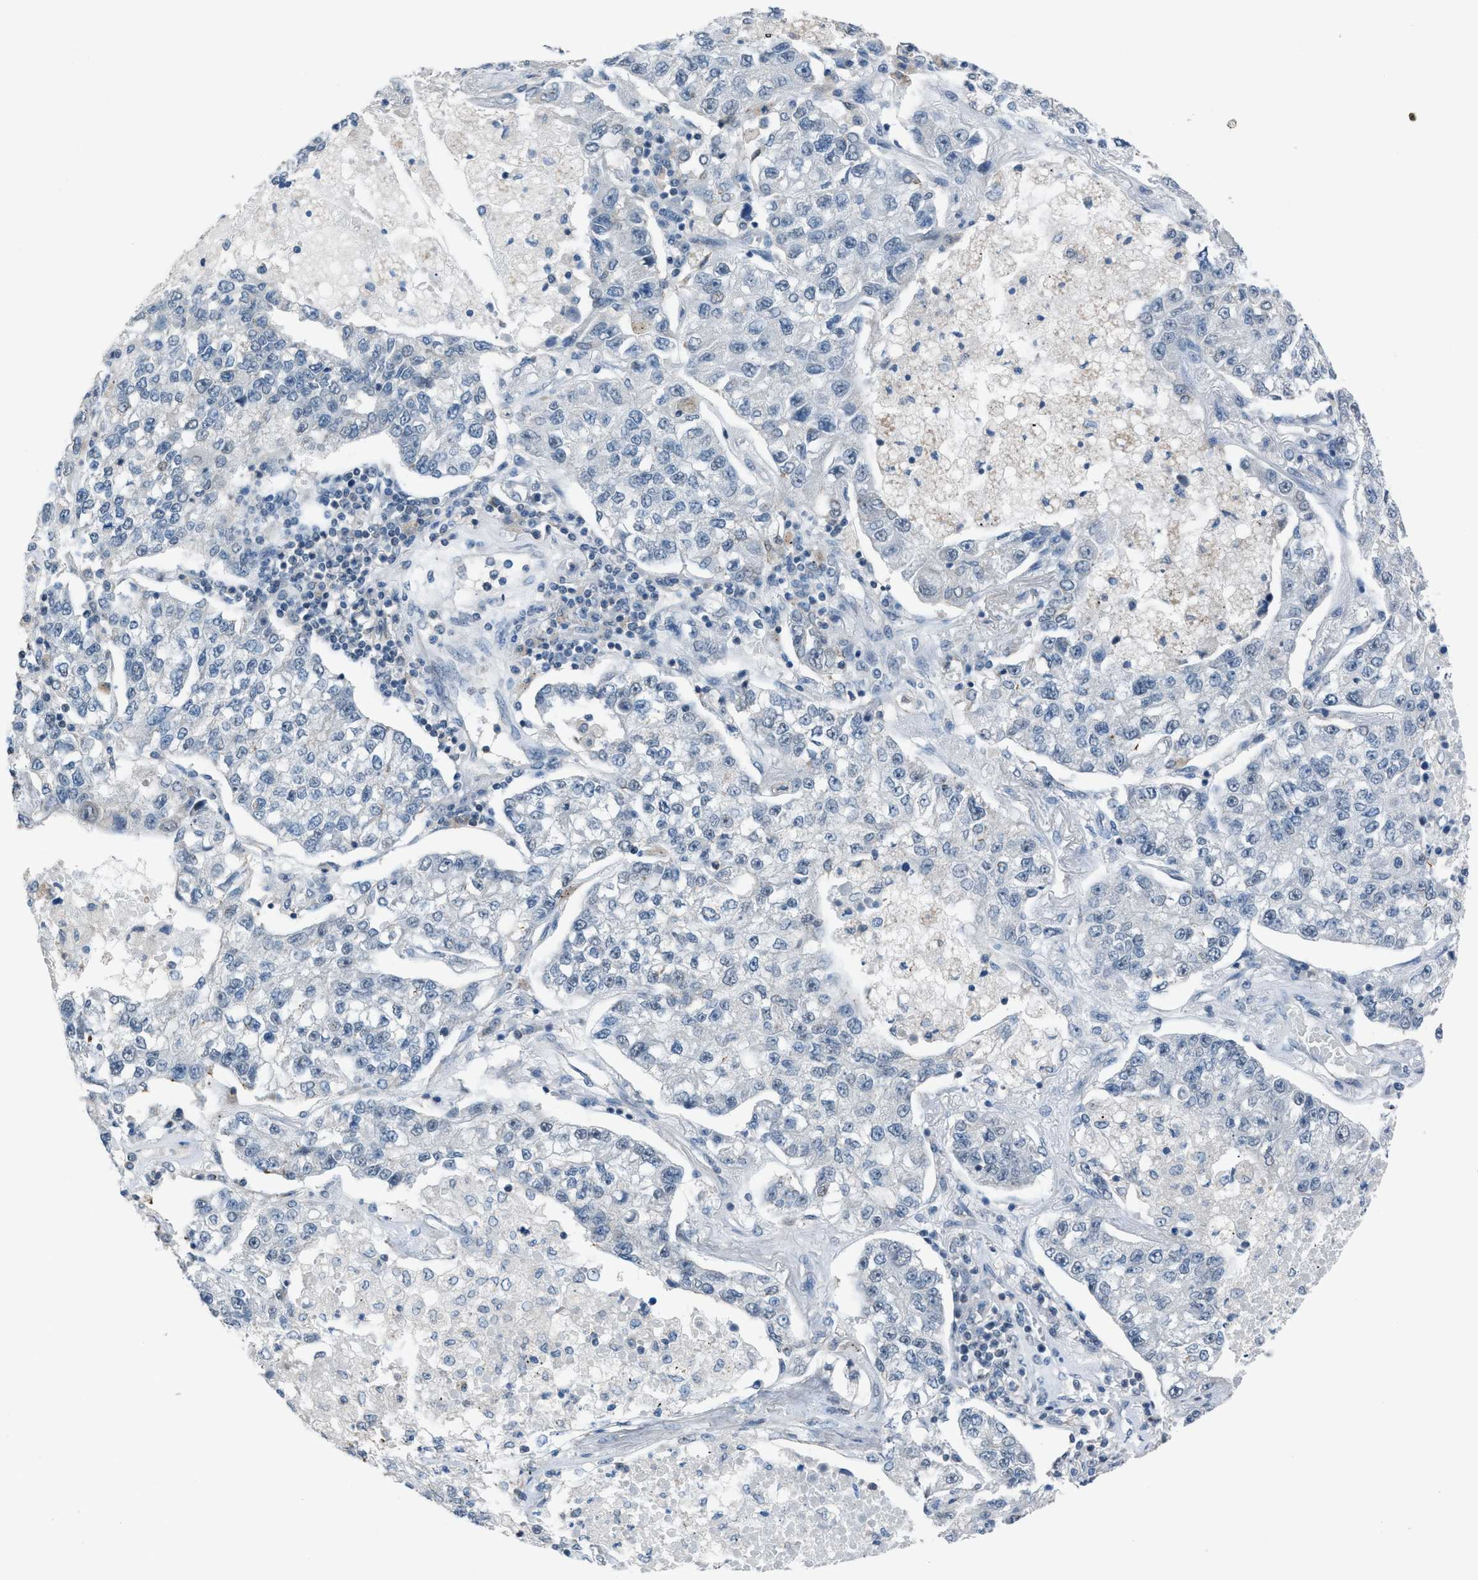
{"staining": {"intensity": "negative", "quantity": "none", "location": "none"}, "tissue": "lung cancer", "cell_type": "Tumor cells", "image_type": "cancer", "snomed": [{"axis": "morphology", "description": "Adenocarcinoma, NOS"}, {"axis": "topography", "description": "Lung"}], "caption": "Tumor cells show no significant protein expression in adenocarcinoma (lung).", "gene": "ANAPC11", "patient": {"sex": "male", "age": 49}}